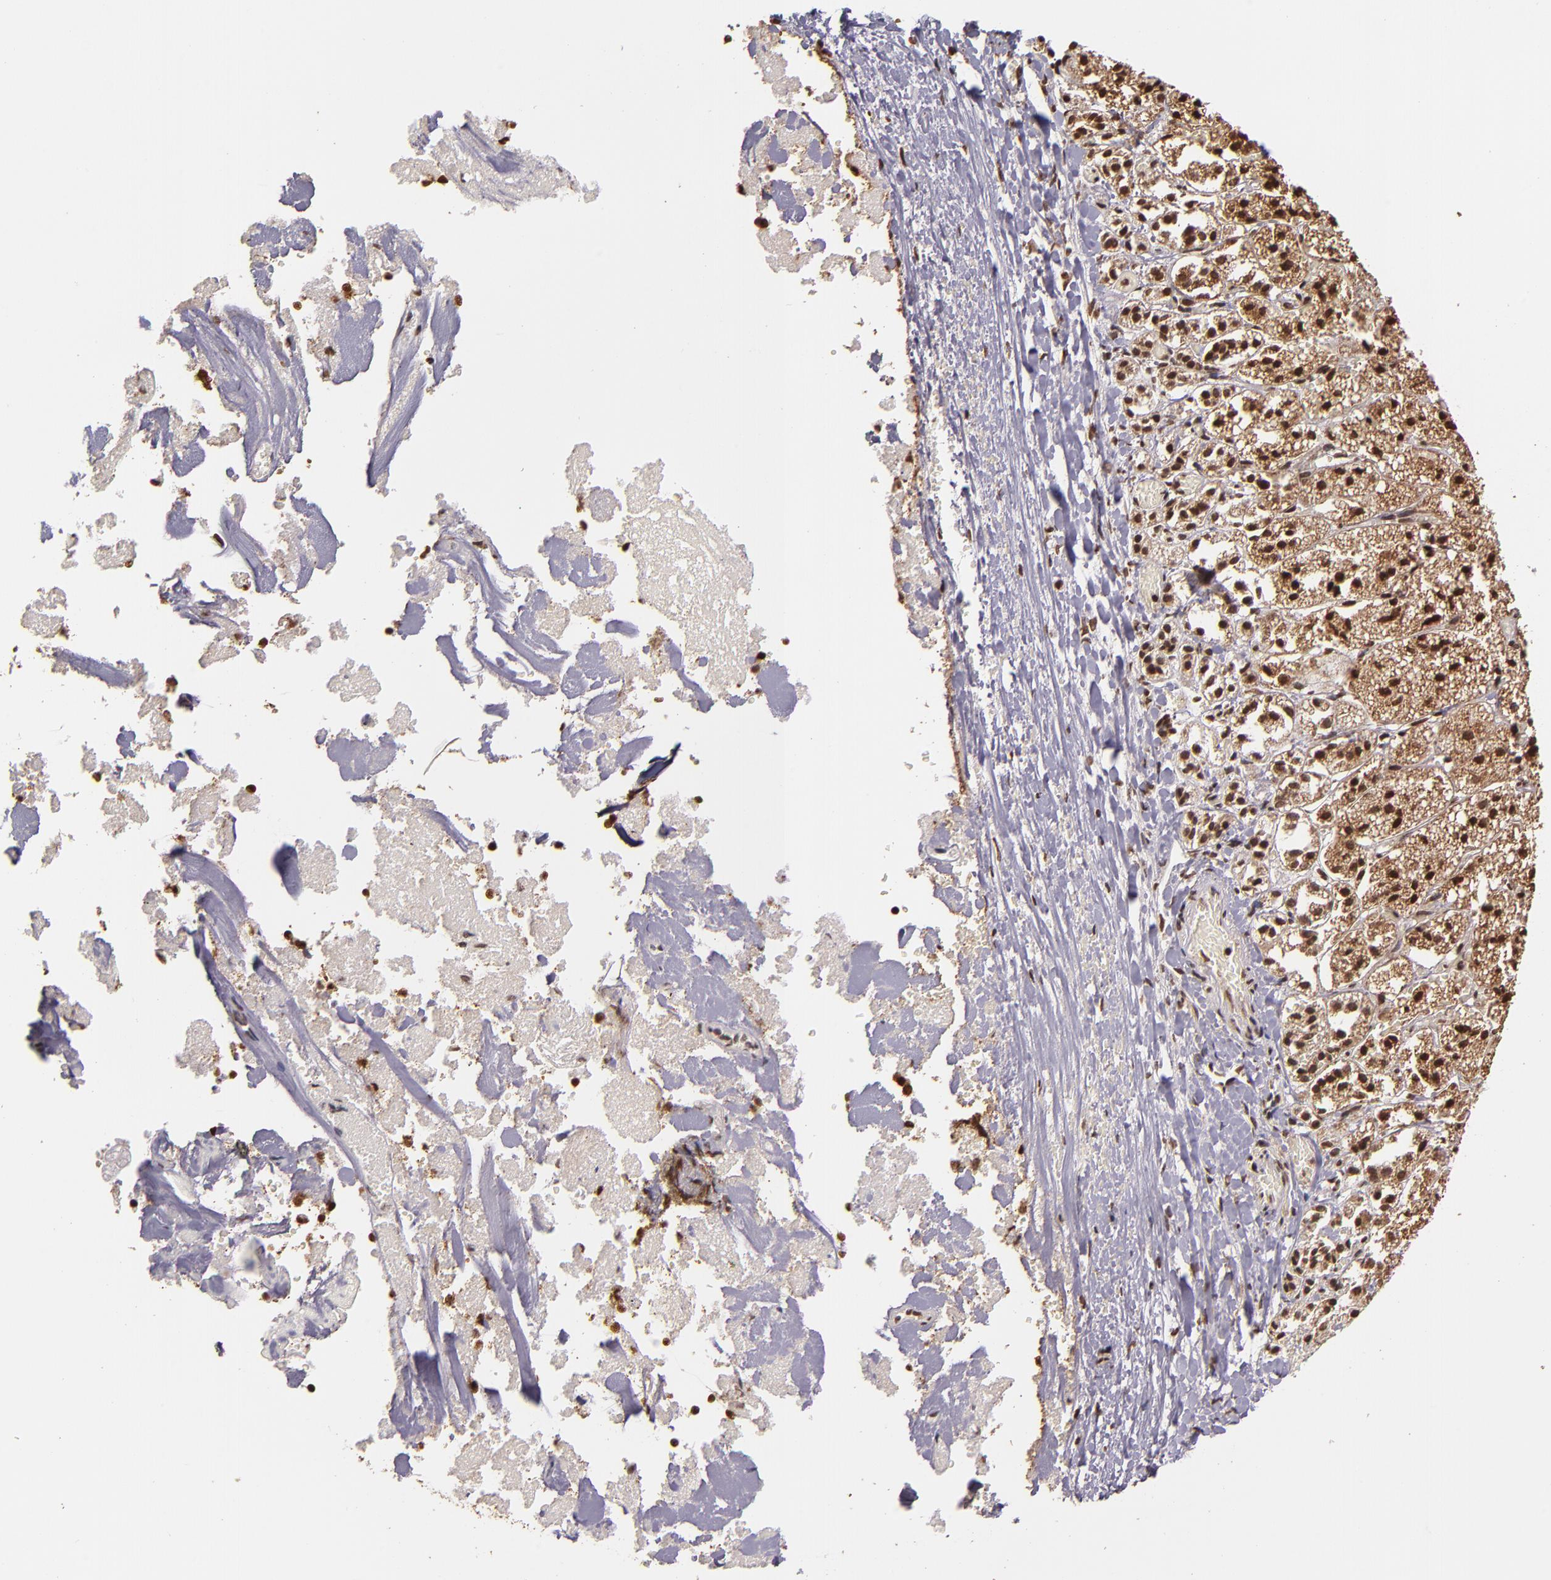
{"staining": {"intensity": "strong", "quantity": ">75%", "location": "nuclear"}, "tissue": "adrenal gland", "cell_type": "Glandular cells", "image_type": "normal", "snomed": [{"axis": "morphology", "description": "Normal tissue, NOS"}, {"axis": "topography", "description": "Adrenal gland"}], "caption": "Protein expression analysis of benign adrenal gland shows strong nuclear staining in approximately >75% of glandular cells.", "gene": "CUL3", "patient": {"sex": "female", "age": 44}}